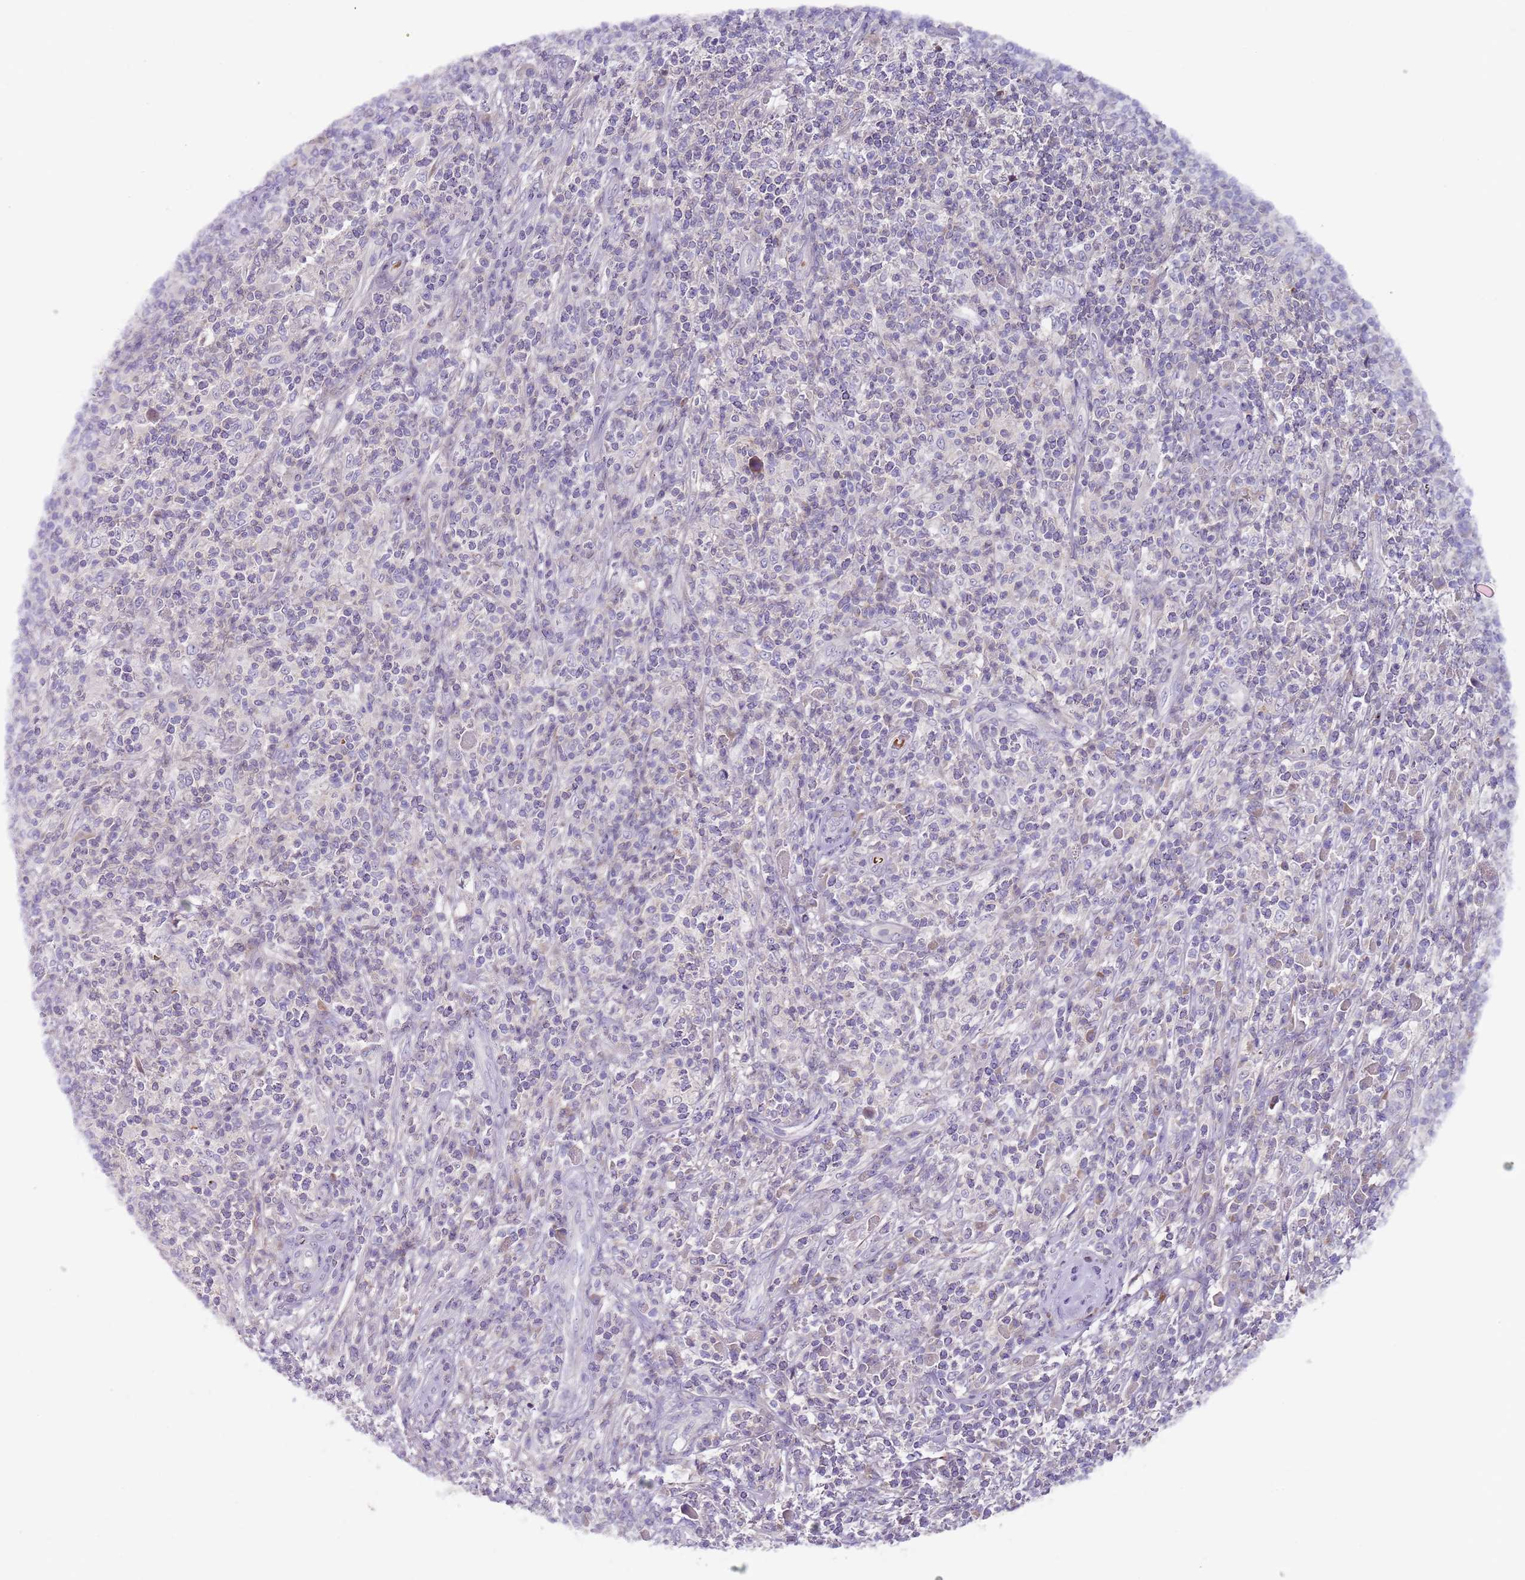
{"staining": {"intensity": "negative", "quantity": "none", "location": "none"}, "tissue": "melanoma", "cell_type": "Tumor cells", "image_type": "cancer", "snomed": [{"axis": "morphology", "description": "Malignant melanoma, NOS"}, {"axis": "topography", "description": "Skin"}], "caption": "DAB immunohistochemical staining of melanoma shows no significant staining in tumor cells.", "gene": "PRAC1", "patient": {"sex": "male", "age": 66}}